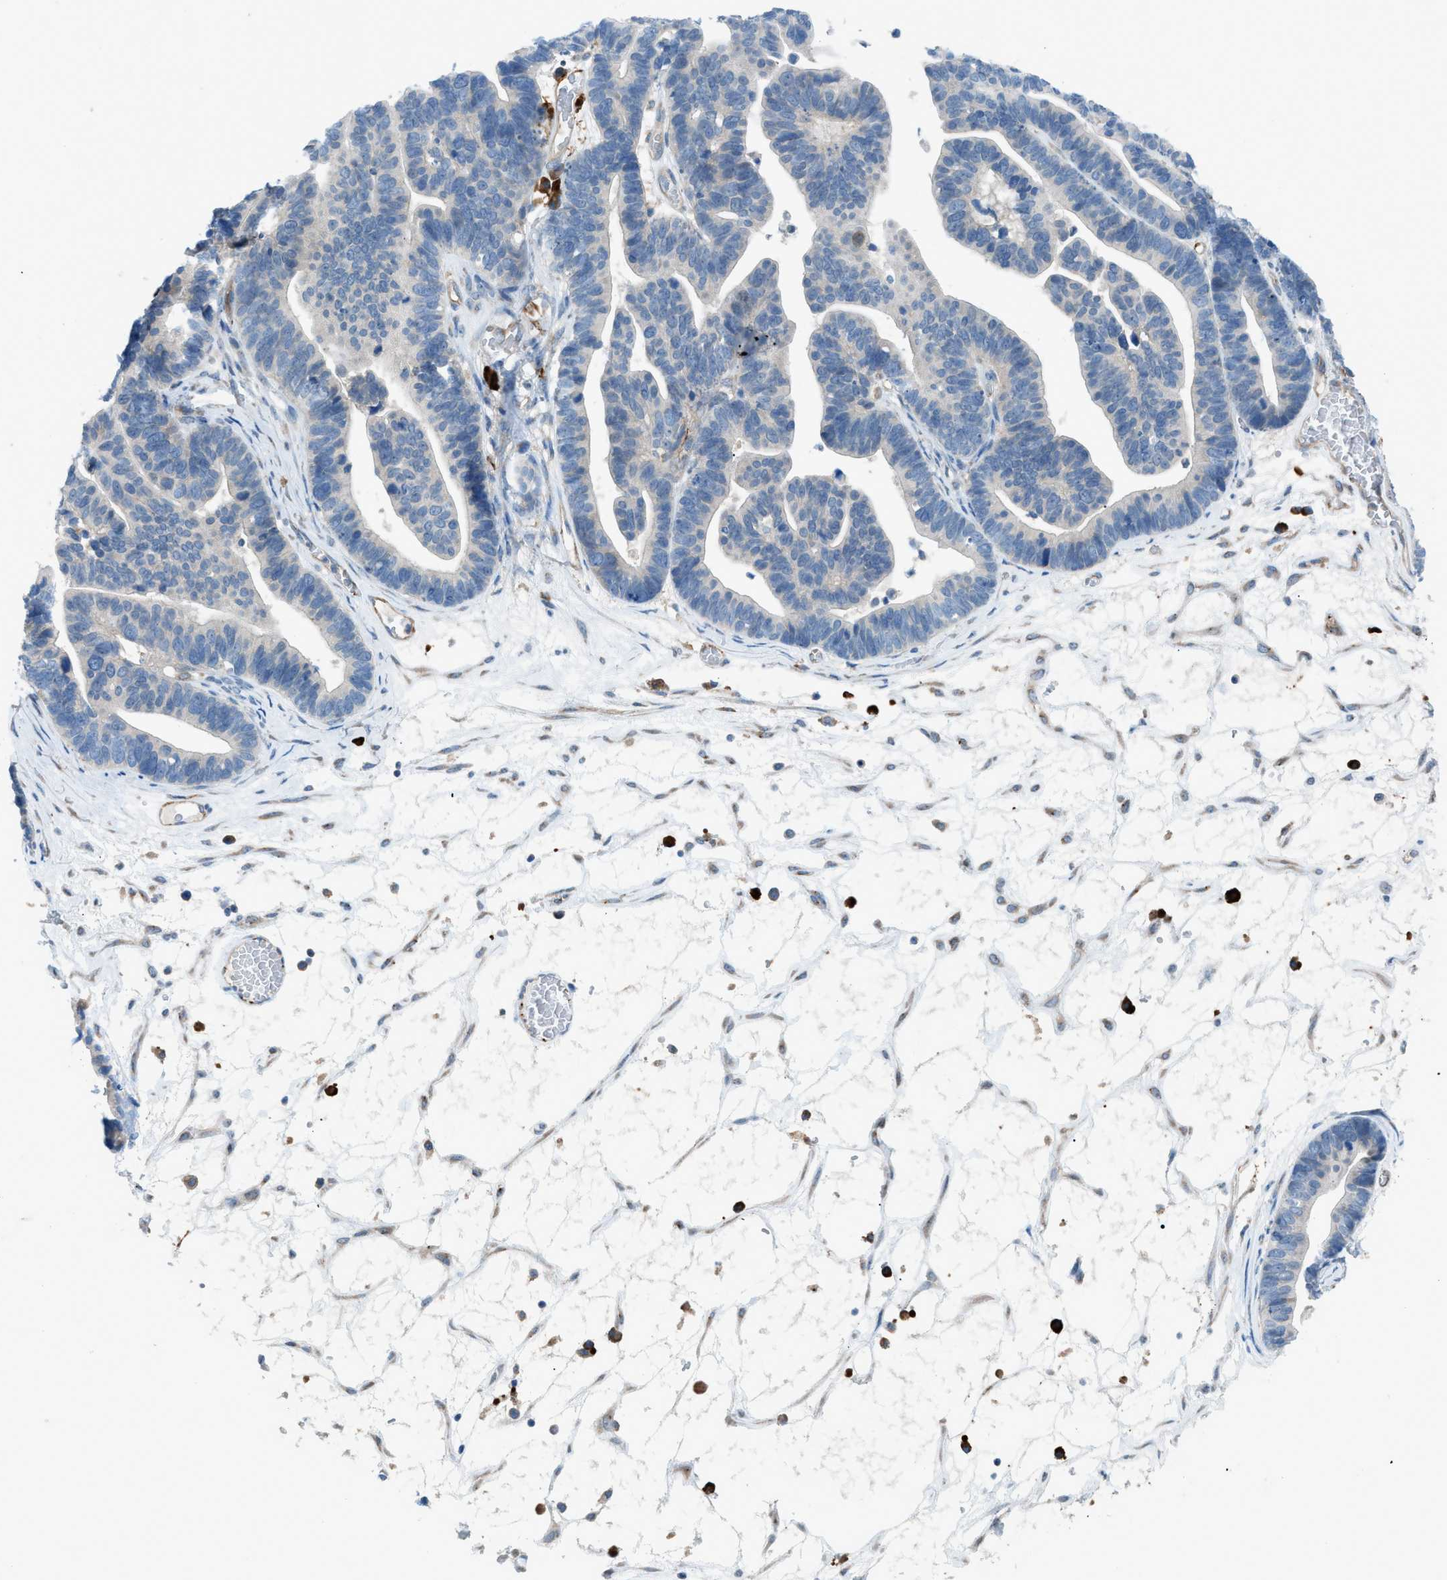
{"staining": {"intensity": "negative", "quantity": "none", "location": "none"}, "tissue": "ovarian cancer", "cell_type": "Tumor cells", "image_type": "cancer", "snomed": [{"axis": "morphology", "description": "Cystadenocarcinoma, serous, NOS"}, {"axis": "topography", "description": "Ovary"}], "caption": "There is no significant staining in tumor cells of serous cystadenocarcinoma (ovarian).", "gene": "HEG1", "patient": {"sex": "female", "age": 56}}